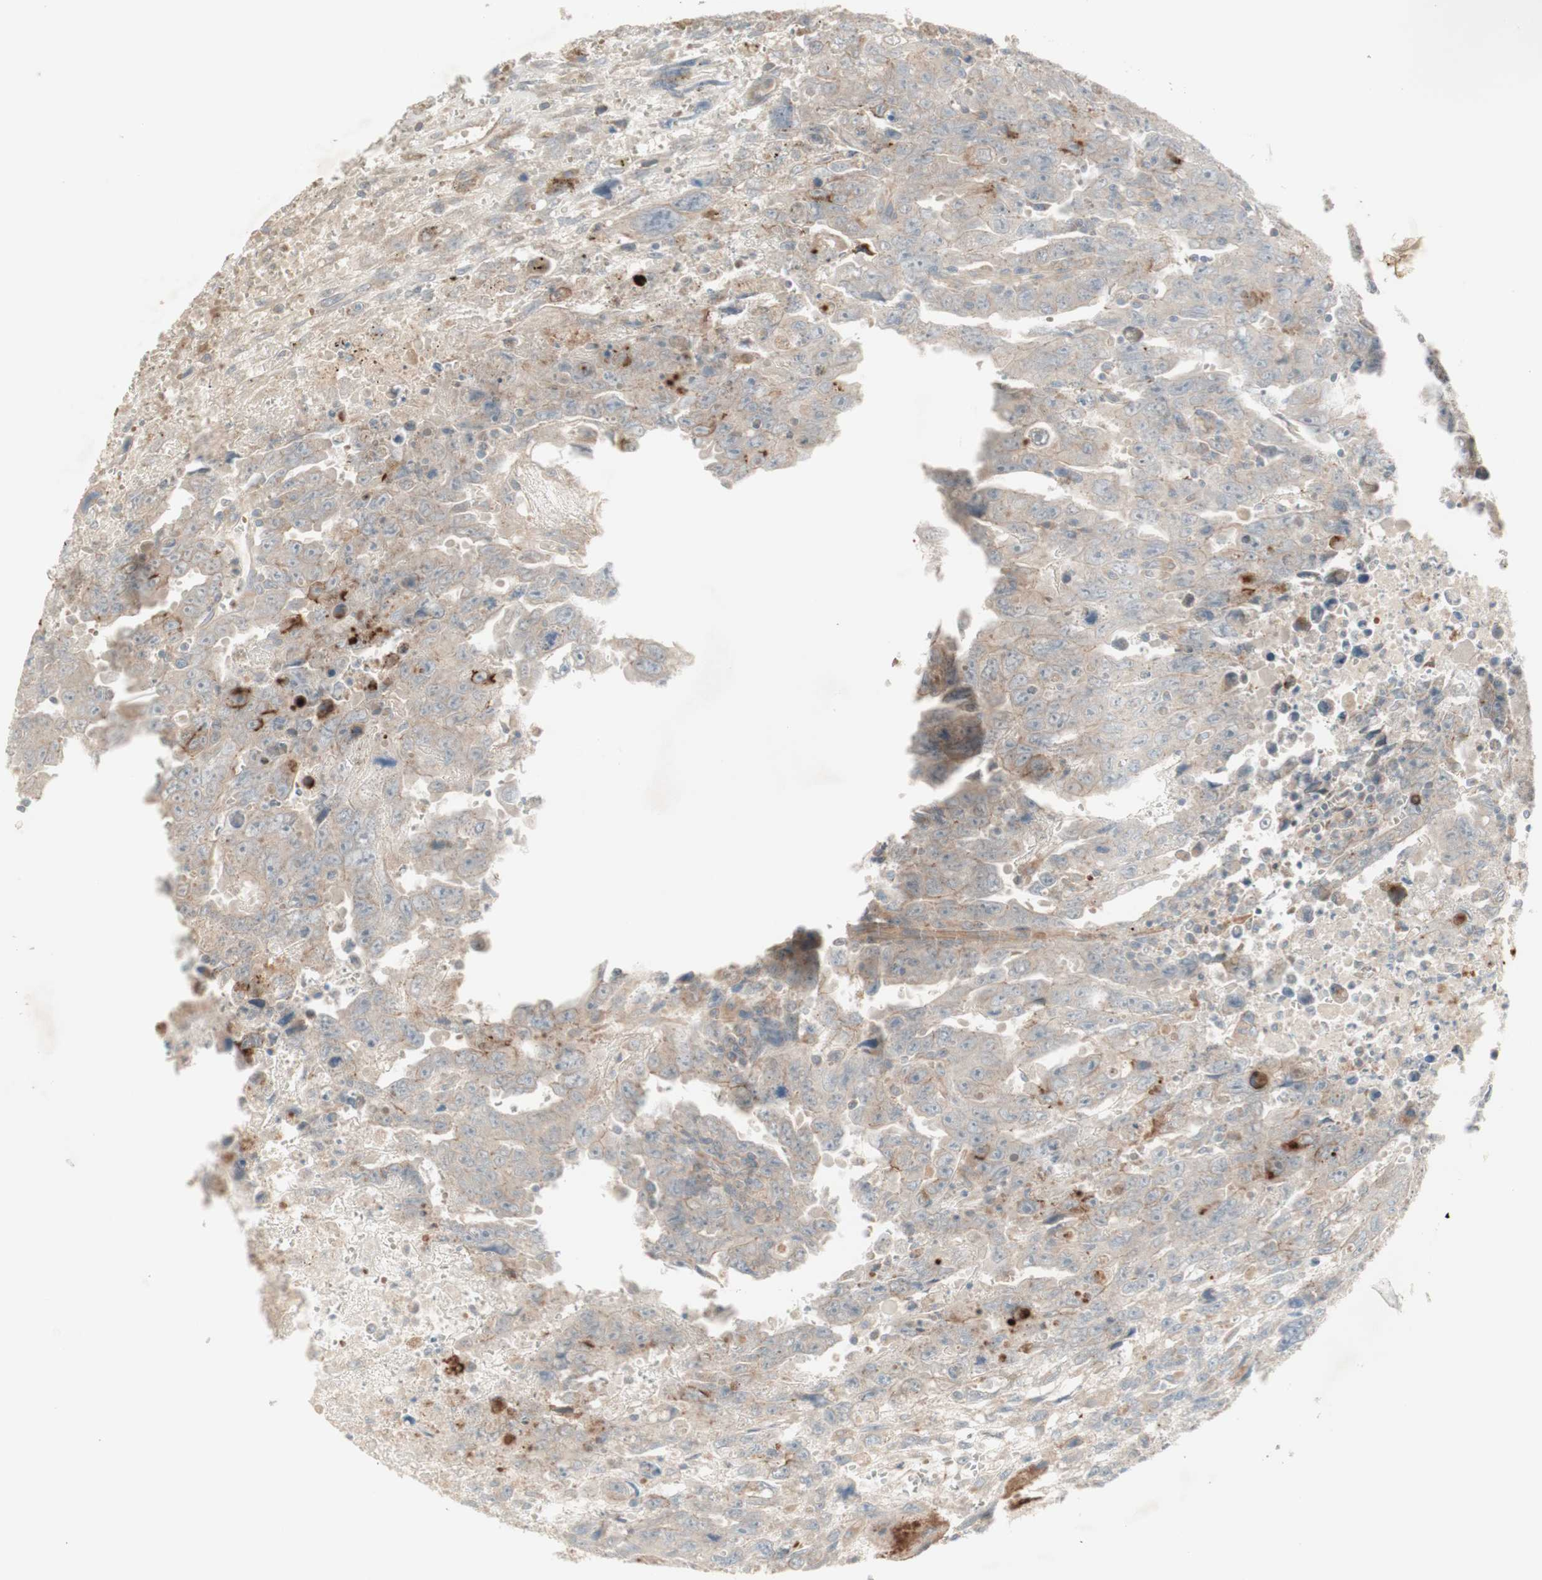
{"staining": {"intensity": "weak", "quantity": "25%-75%", "location": "cytoplasmic/membranous"}, "tissue": "testis cancer", "cell_type": "Tumor cells", "image_type": "cancer", "snomed": [{"axis": "morphology", "description": "Carcinoma, Embryonal, NOS"}, {"axis": "topography", "description": "Testis"}], "caption": "Immunohistochemical staining of testis embryonal carcinoma exhibits low levels of weak cytoplasmic/membranous positivity in approximately 25%-75% of tumor cells.", "gene": "PTGER4", "patient": {"sex": "male", "age": 28}}